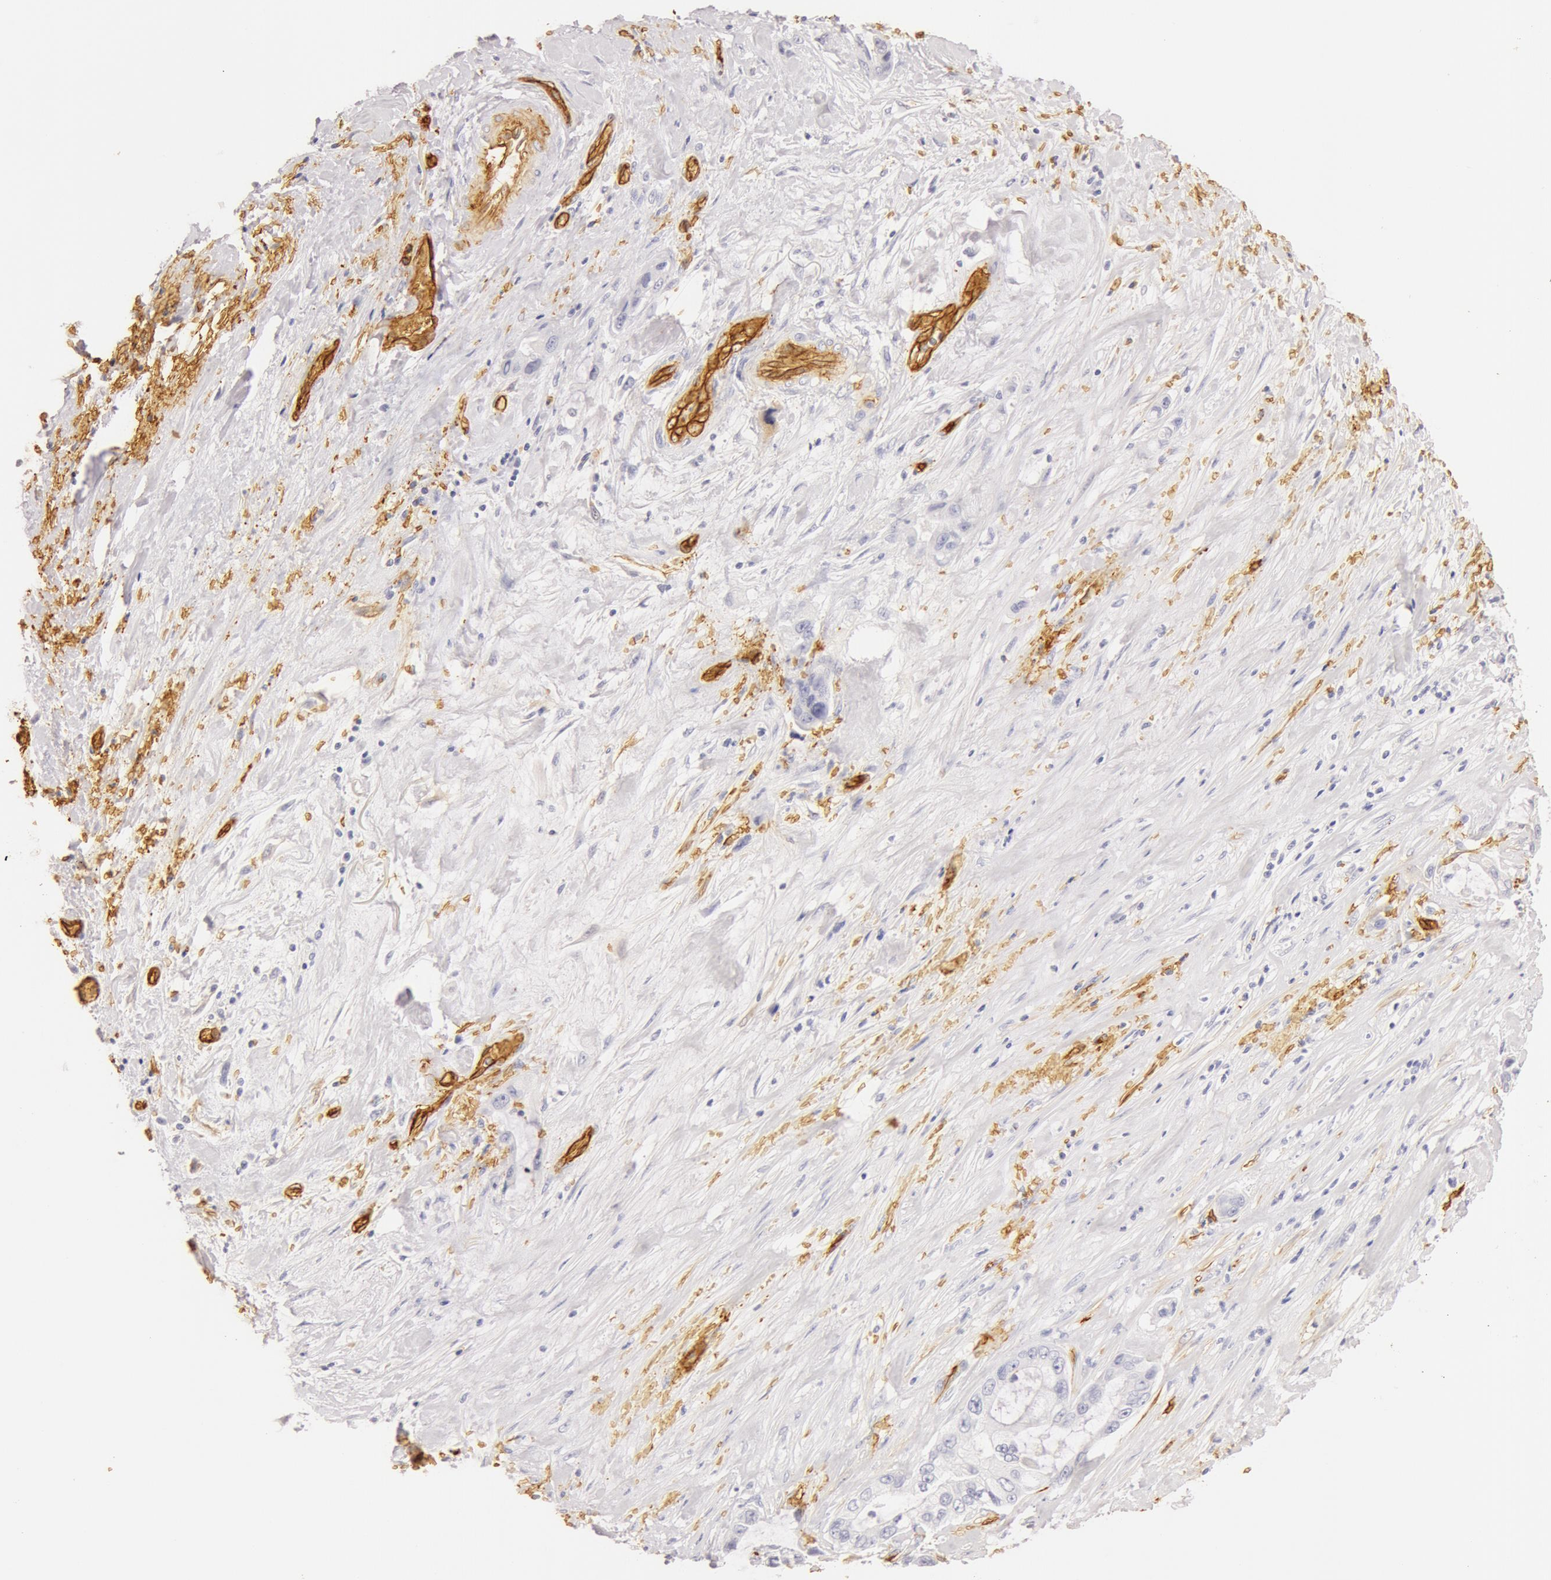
{"staining": {"intensity": "negative", "quantity": "none", "location": "none"}, "tissue": "pancreatic cancer", "cell_type": "Tumor cells", "image_type": "cancer", "snomed": [{"axis": "morphology", "description": "Adenocarcinoma, NOS"}, {"axis": "topography", "description": "Pancreas"}, {"axis": "topography", "description": "Stomach, upper"}], "caption": "DAB (3,3'-diaminobenzidine) immunohistochemical staining of human adenocarcinoma (pancreatic) exhibits no significant expression in tumor cells.", "gene": "AQP1", "patient": {"sex": "male", "age": 77}}